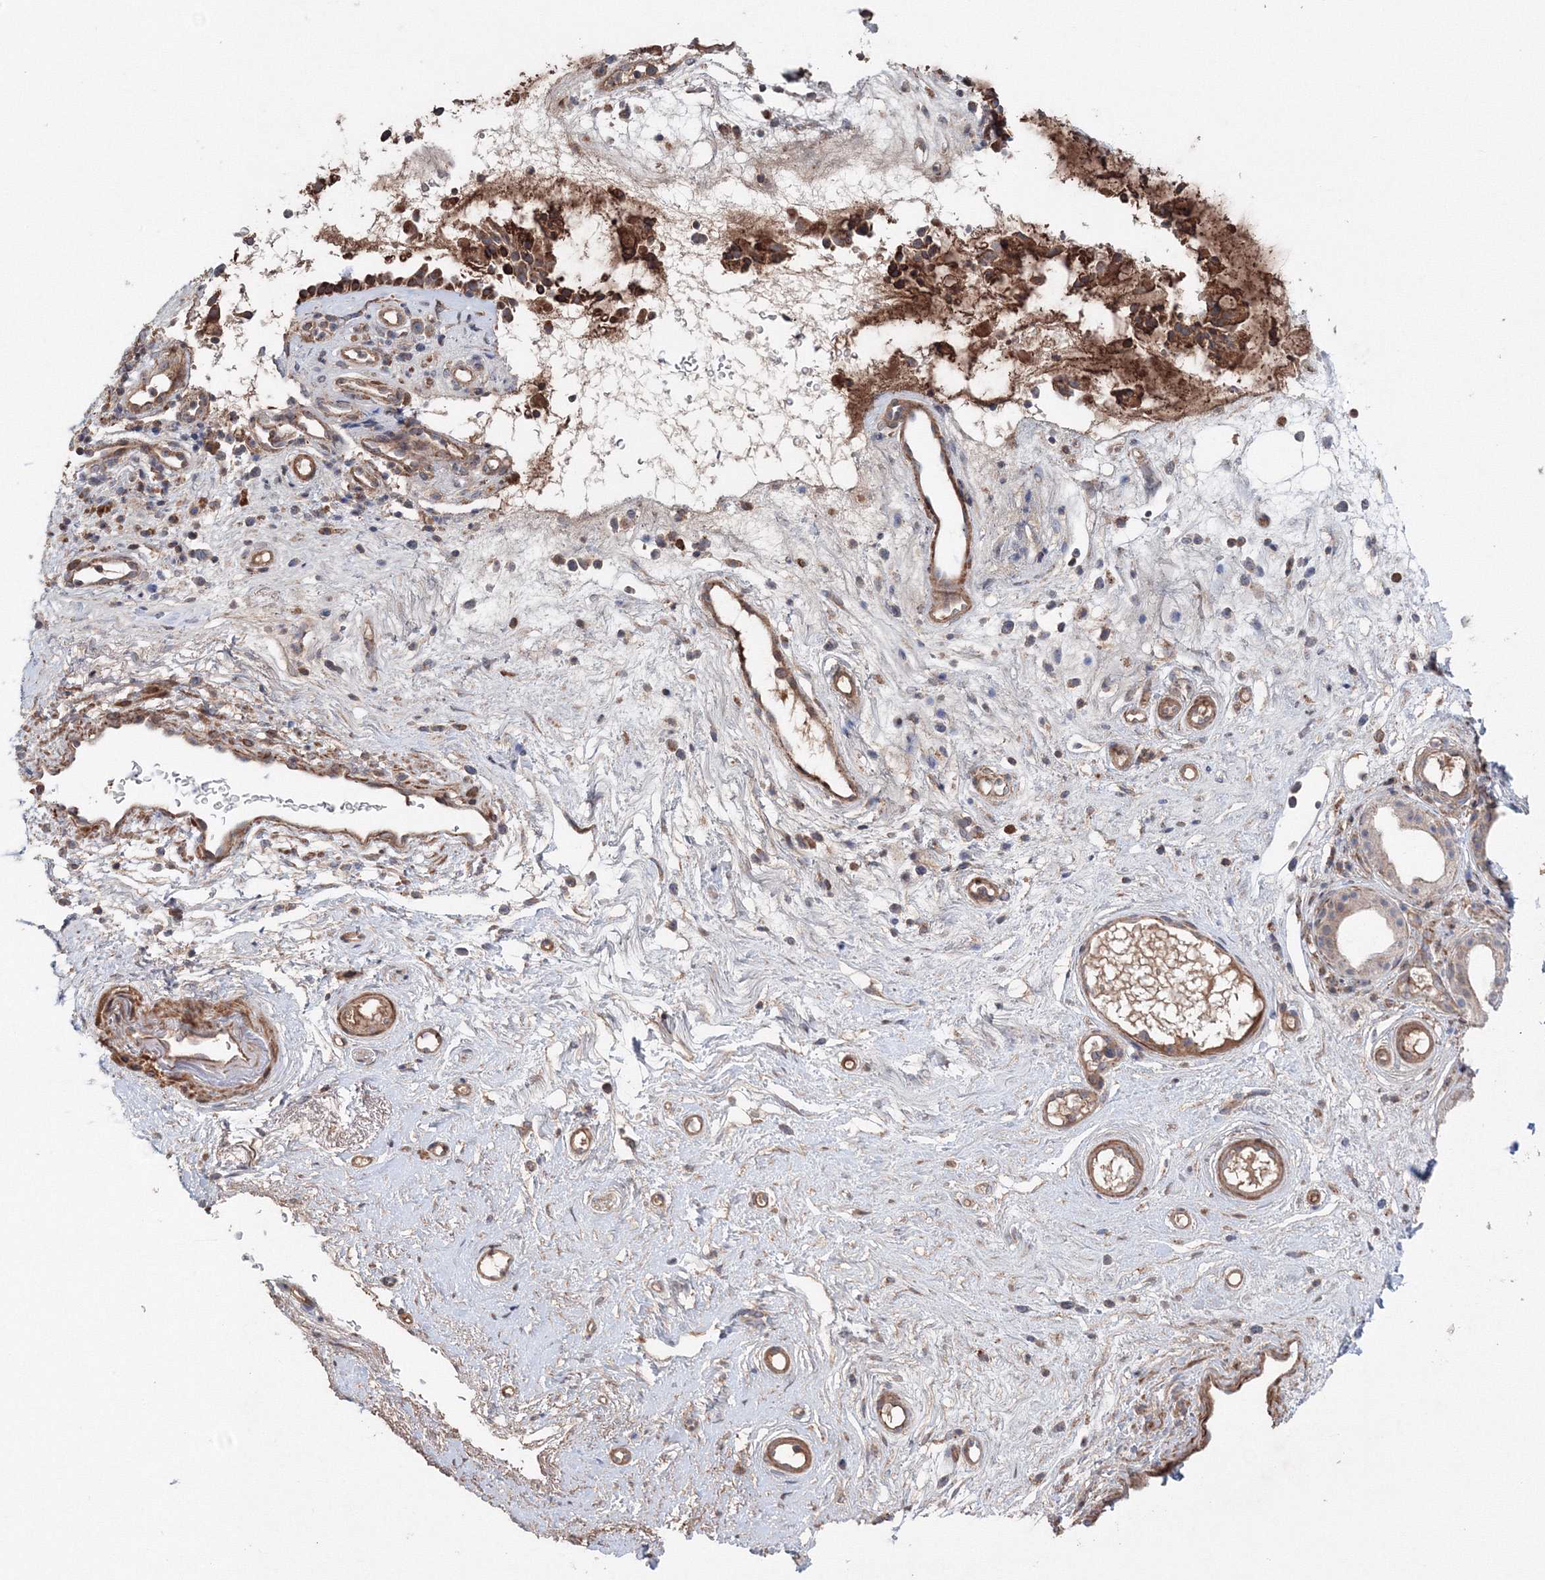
{"staining": {"intensity": "strong", "quantity": ">75%", "location": "cytoplasmic/membranous"}, "tissue": "nasopharynx", "cell_type": "Respiratory epithelial cells", "image_type": "normal", "snomed": [{"axis": "morphology", "description": "Normal tissue, NOS"}, {"axis": "morphology", "description": "Inflammation, NOS"}, {"axis": "morphology", "description": "Malignant melanoma, Metastatic site"}, {"axis": "topography", "description": "Nasopharynx"}], "caption": "Strong cytoplasmic/membranous protein positivity is present in approximately >75% of respiratory epithelial cells in nasopharynx.", "gene": "NOA1", "patient": {"sex": "male", "age": 70}}